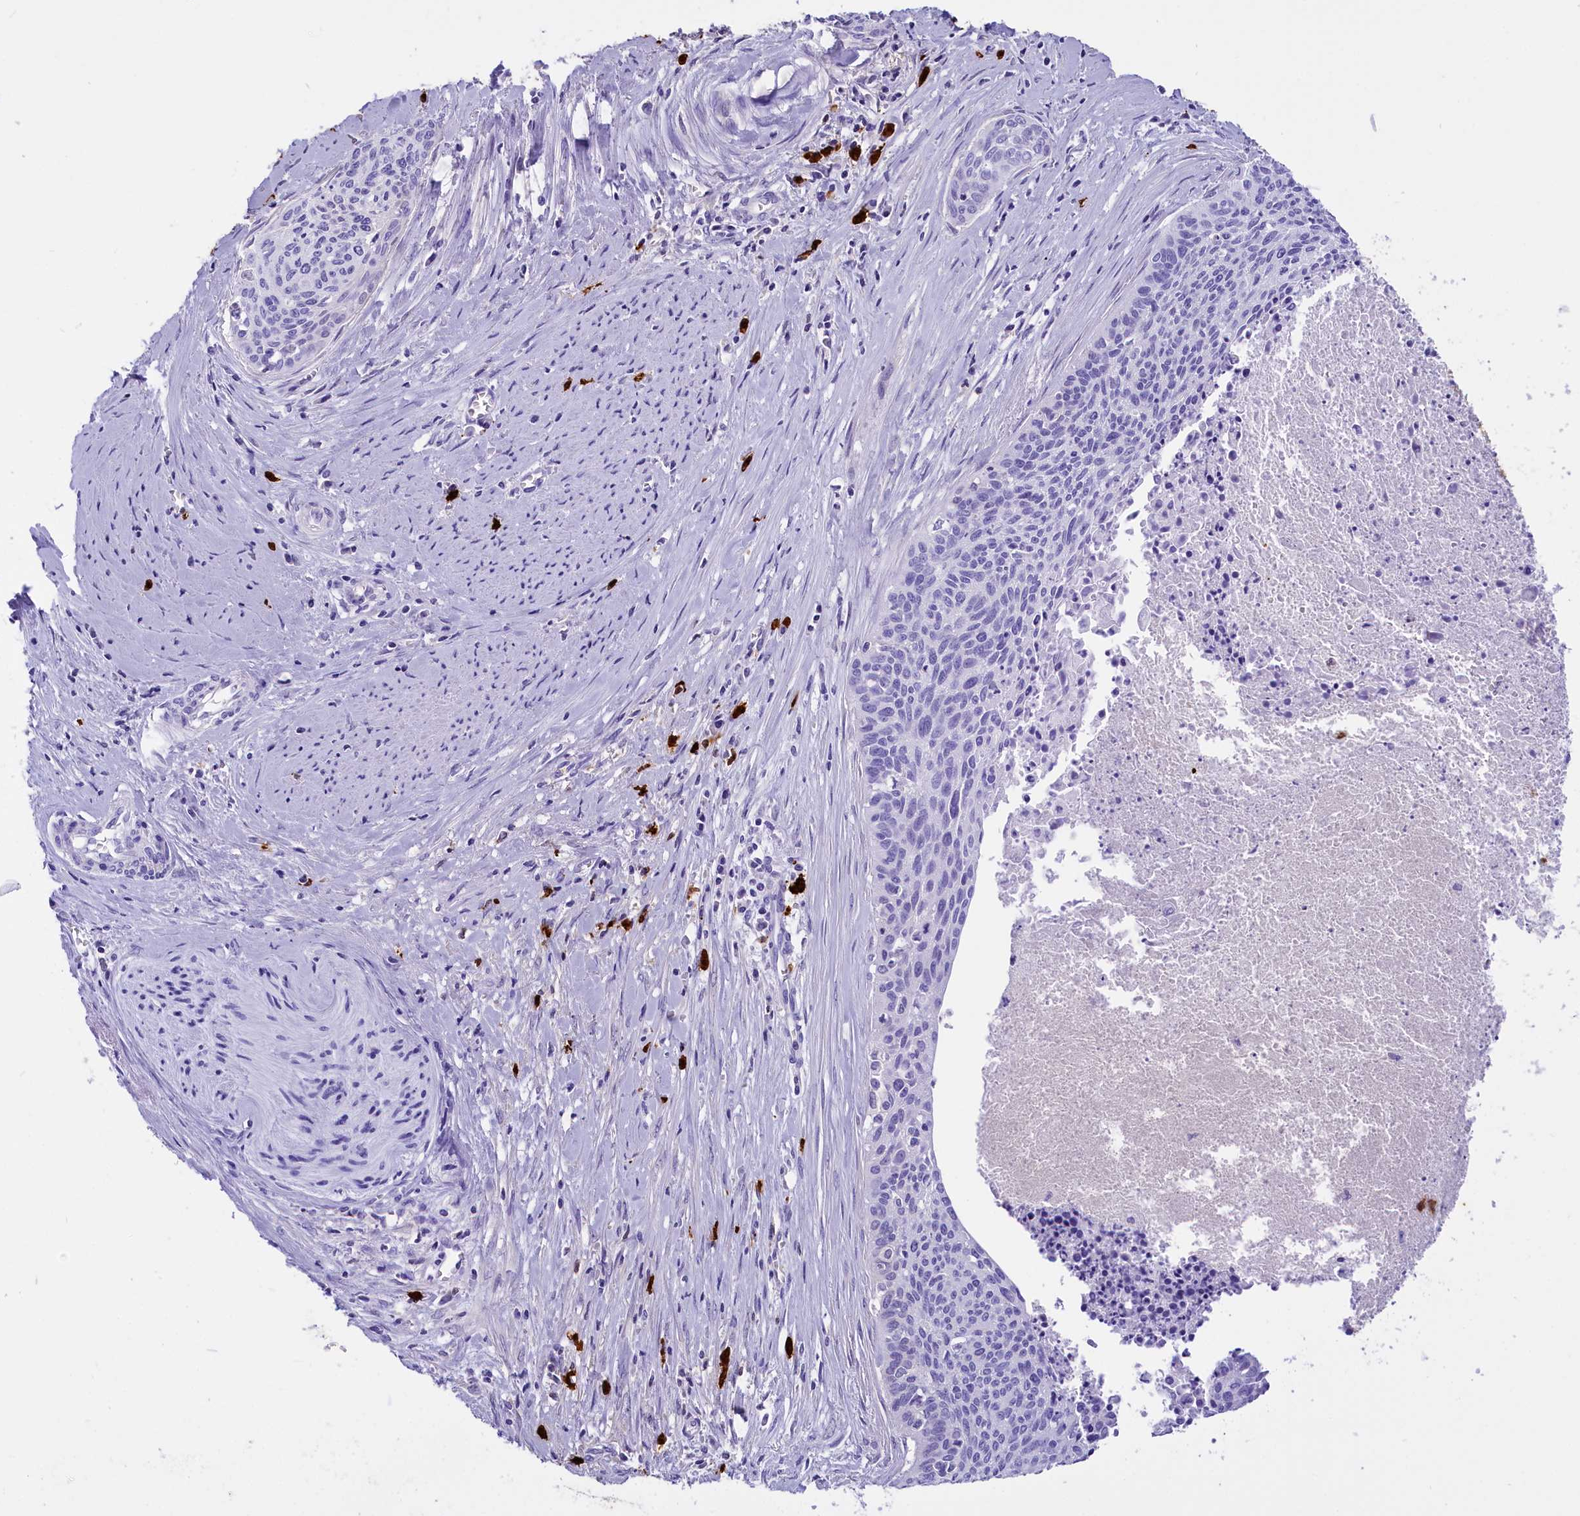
{"staining": {"intensity": "negative", "quantity": "none", "location": "none"}, "tissue": "cervical cancer", "cell_type": "Tumor cells", "image_type": "cancer", "snomed": [{"axis": "morphology", "description": "Squamous cell carcinoma, NOS"}, {"axis": "topography", "description": "Cervix"}], "caption": "An IHC image of cervical cancer is shown. There is no staining in tumor cells of cervical cancer.", "gene": "CLC", "patient": {"sex": "female", "age": 55}}